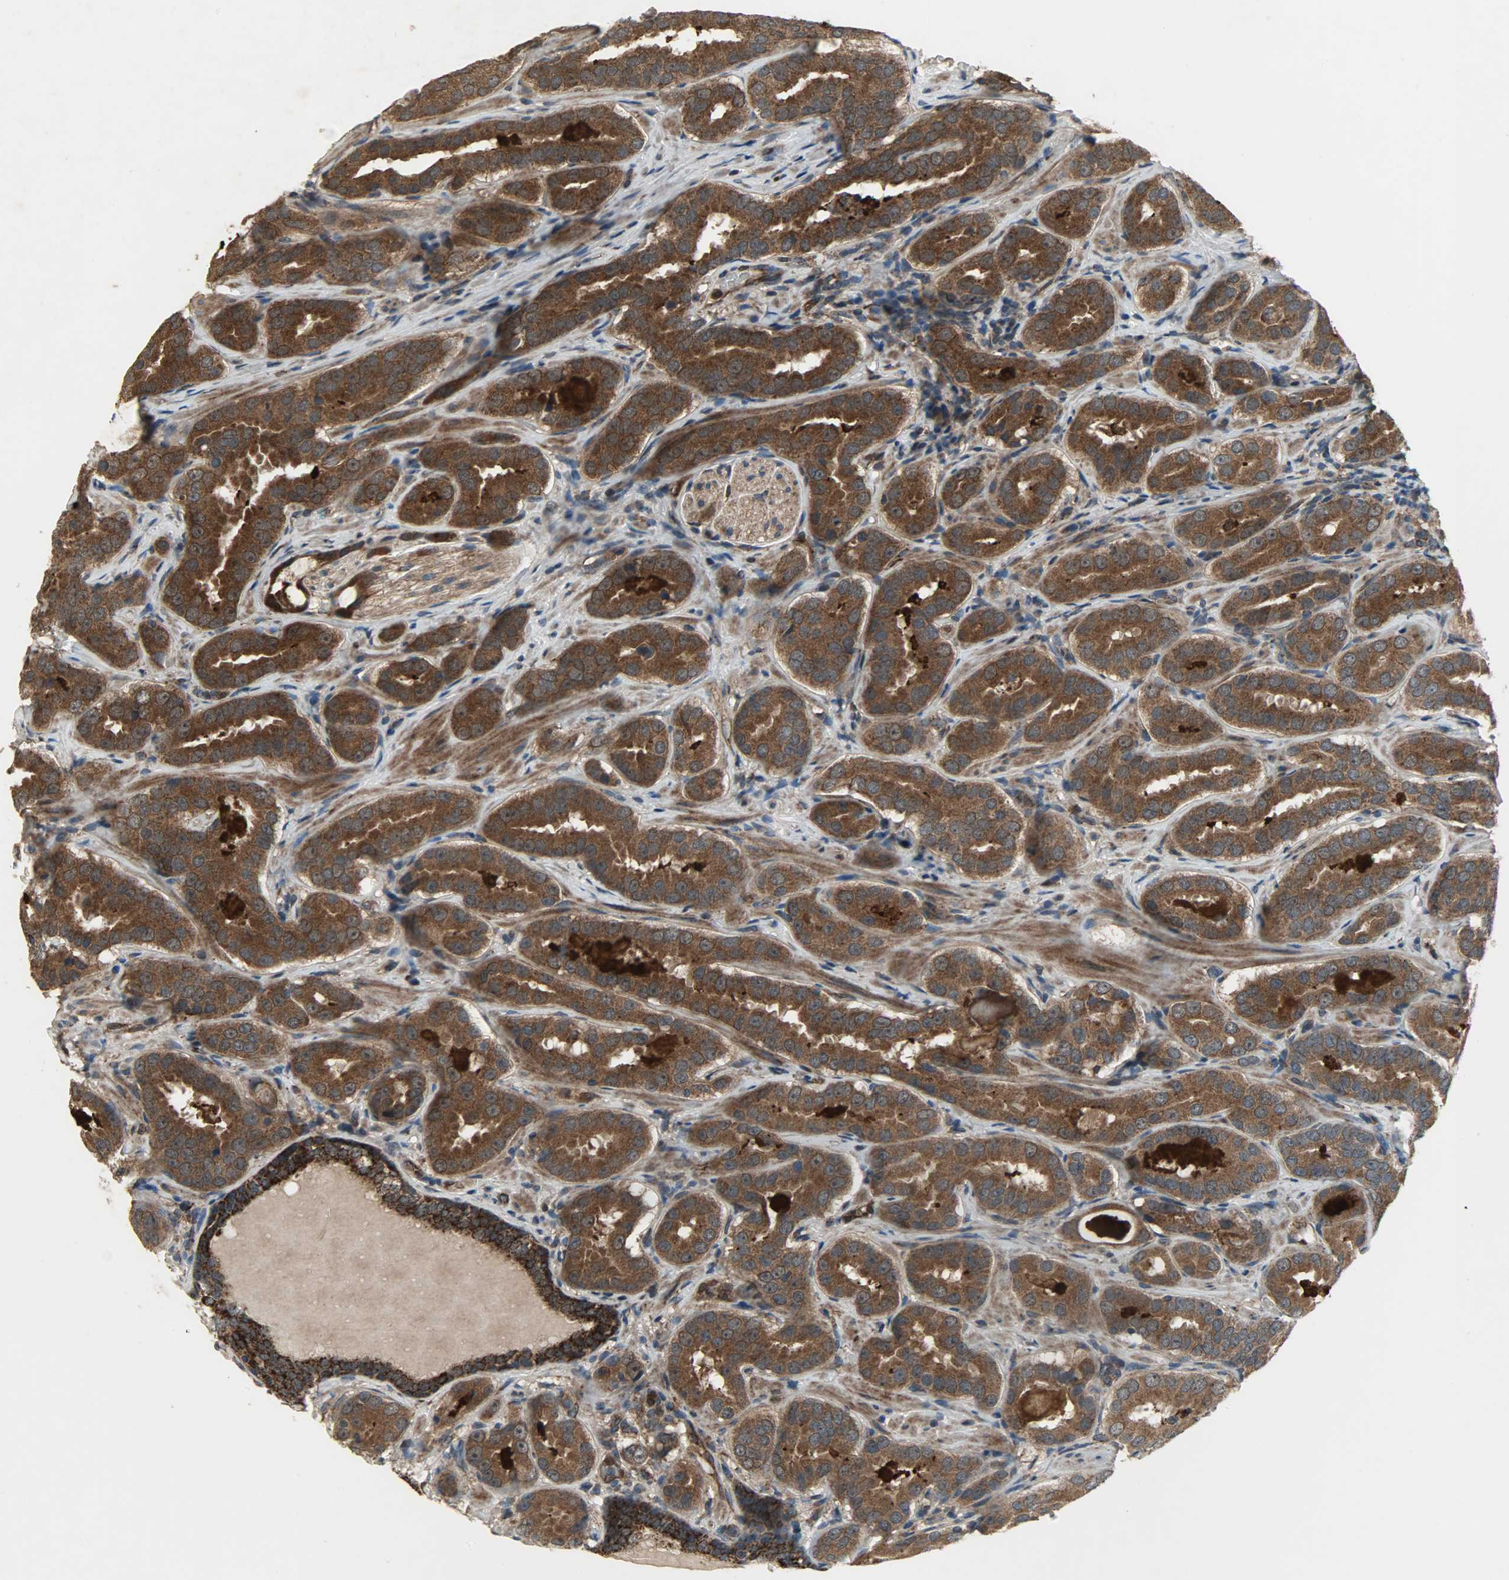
{"staining": {"intensity": "strong", "quantity": ">75%", "location": "cytoplasmic/membranous"}, "tissue": "prostate cancer", "cell_type": "Tumor cells", "image_type": "cancer", "snomed": [{"axis": "morphology", "description": "Adenocarcinoma, Low grade"}, {"axis": "topography", "description": "Prostate"}], "caption": "Protein analysis of prostate low-grade adenocarcinoma tissue reveals strong cytoplasmic/membranous positivity in approximately >75% of tumor cells.", "gene": "AMT", "patient": {"sex": "male", "age": 59}}